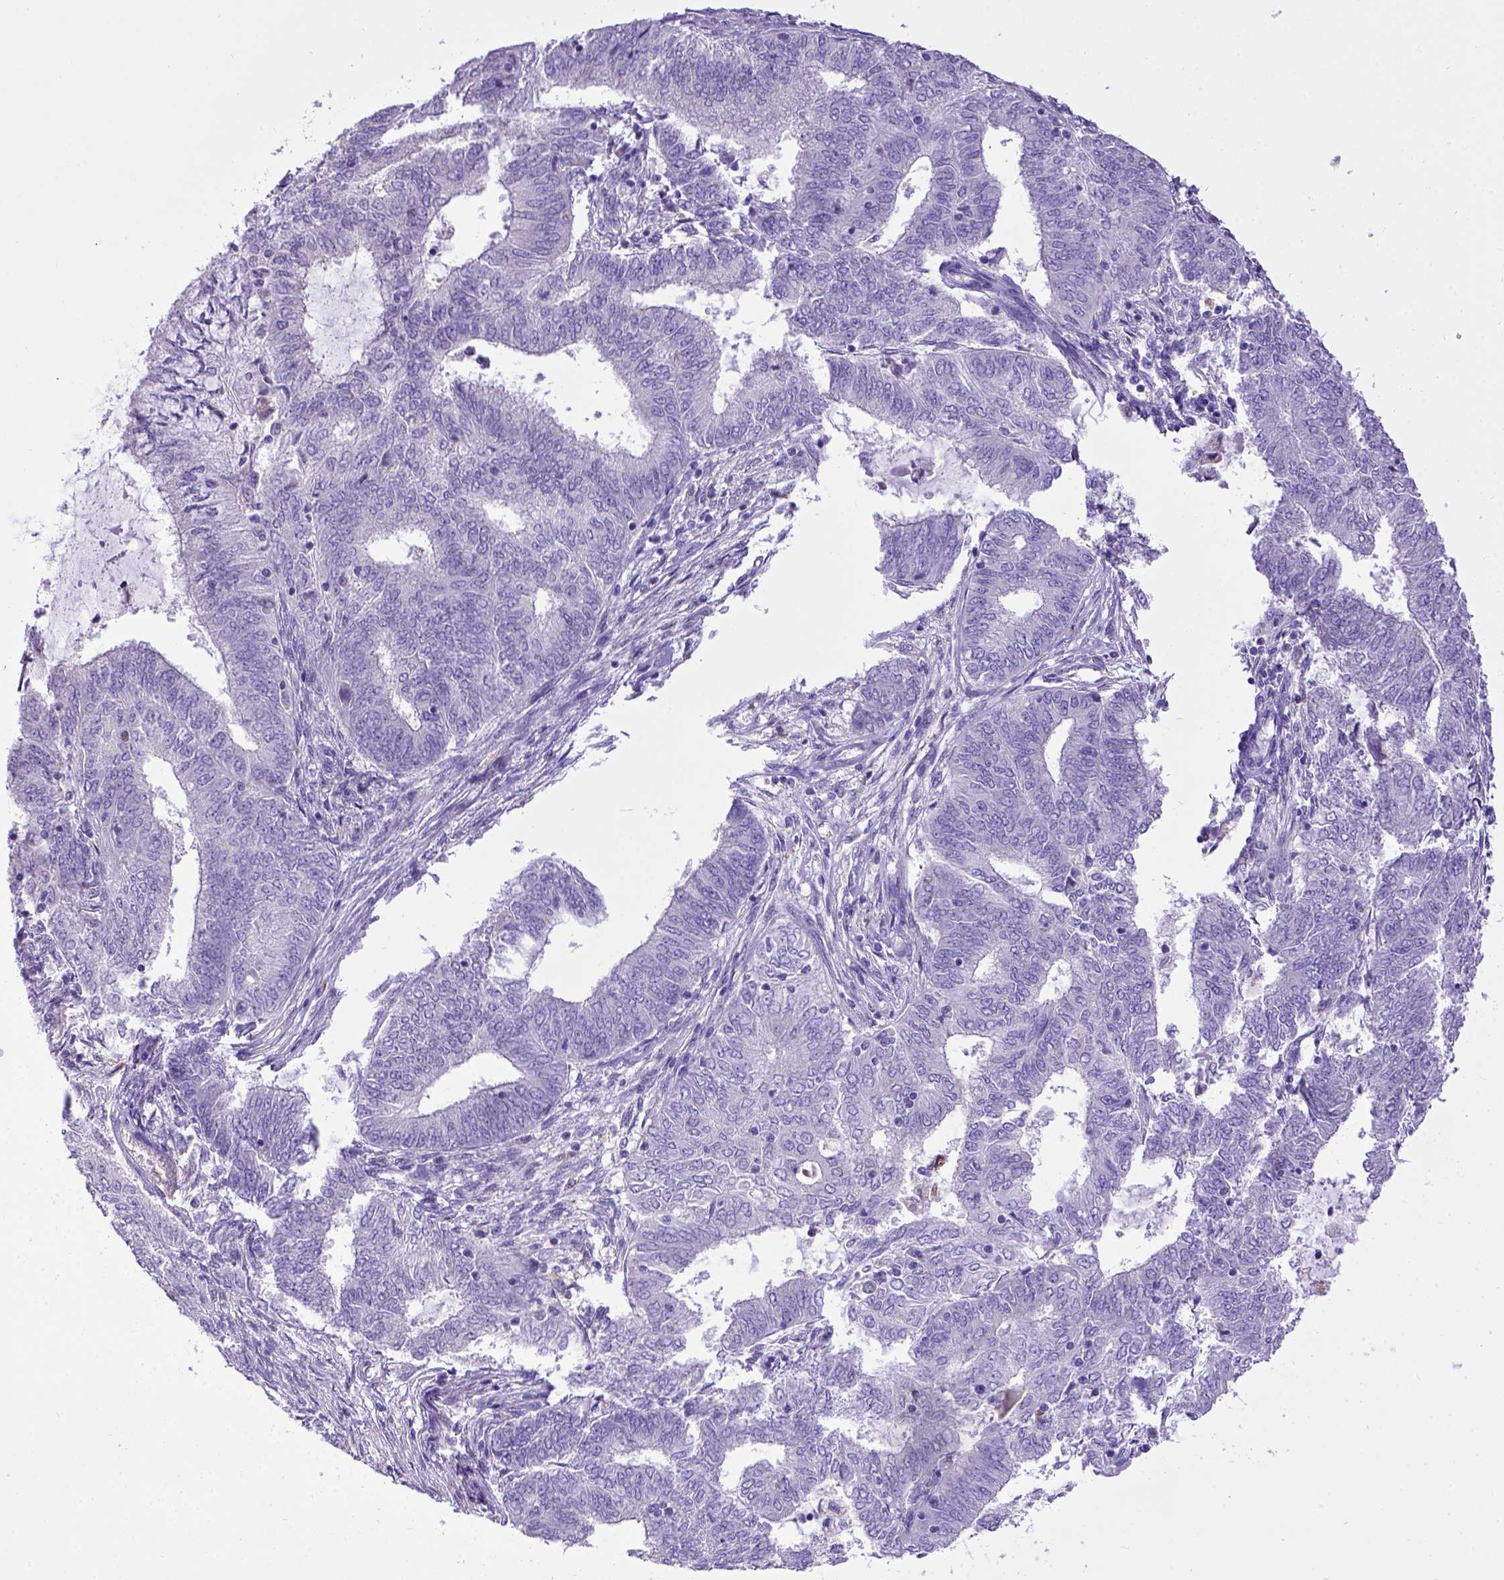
{"staining": {"intensity": "negative", "quantity": "none", "location": "none"}, "tissue": "endometrial cancer", "cell_type": "Tumor cells", "image_type": "cancer", "snomed": [{"axis": "morphology", "description": "Adenocarcinoma, NOS"}, {"axis": "topography", "description": "Endometrium"}], "caption": "The image exhibits no staining of tumor cells in endometrial cancer (adenocarcinoma). Brightfield microscopy of immunohistochemistry stained with DAB (3,3'-diaminobenzidine) (brown) and hematoxylin (blue), captured at high magnification.", "gene": "SPEF1", "patient": {"sex": "female", "age": 62}}